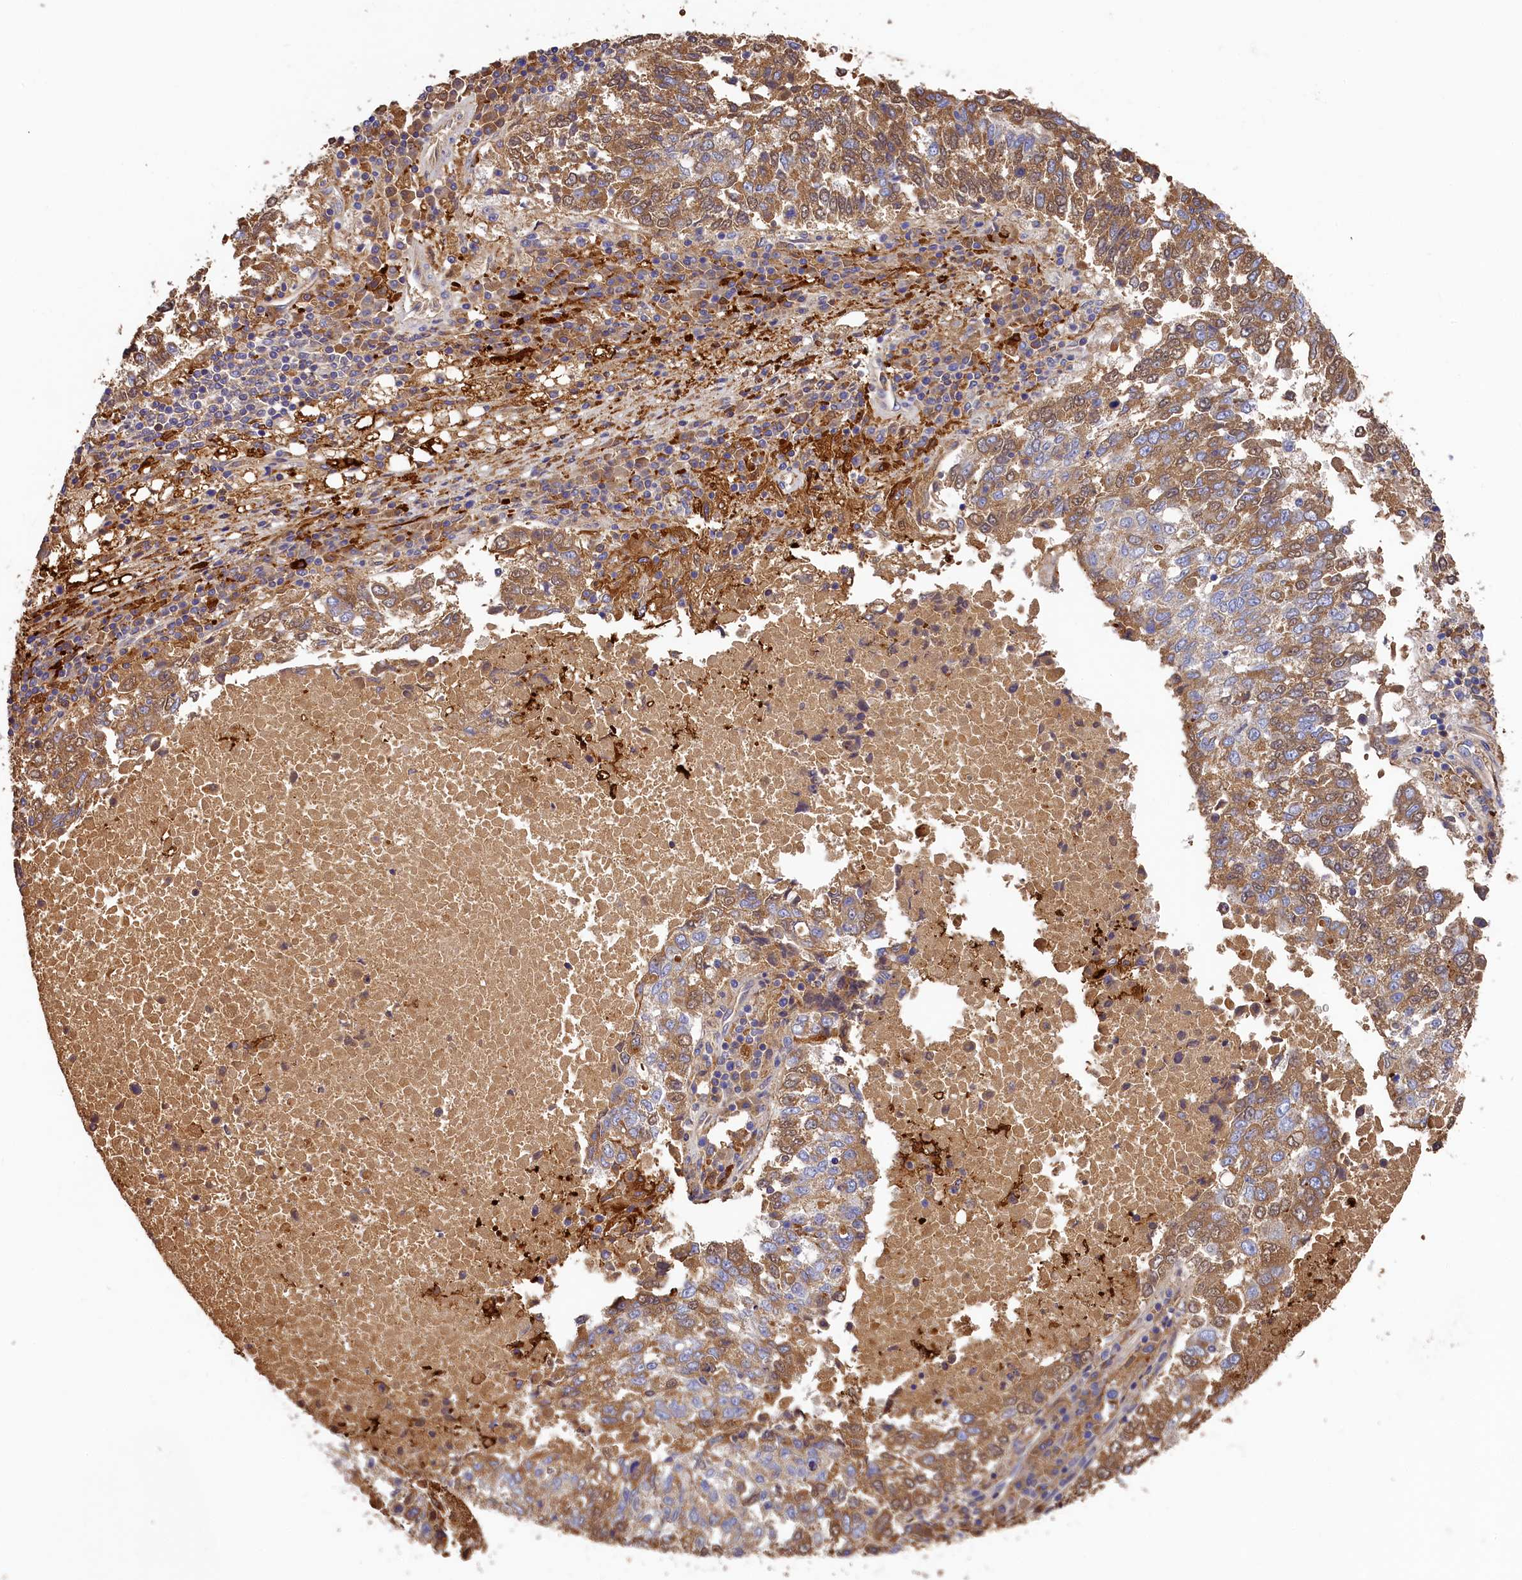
{"staining": {"intensity": "moderate", "quantity": ">75%", "location": "cytoplasmic/membranous"}, "tissue": "lung cancer", "cell_type": "Tumor cells", "image_type": "cancer", "snomed": [{"axis": "morphology", "description": "Squamous cell carcinoma, NOS"}, {"axis": "topography", "description": "Lung"}], "caption": "Immunohistochemistry (IHC) photomicrograph of human lung cancer (squamous cell carcinoma) stained for a protein (brown), which displays medium levels of moderate cytoplasmic/membranous staining in about >75% of tumor cells.", "gene": "SEC31B", "patient": {"sex": "male", "age": 73}}